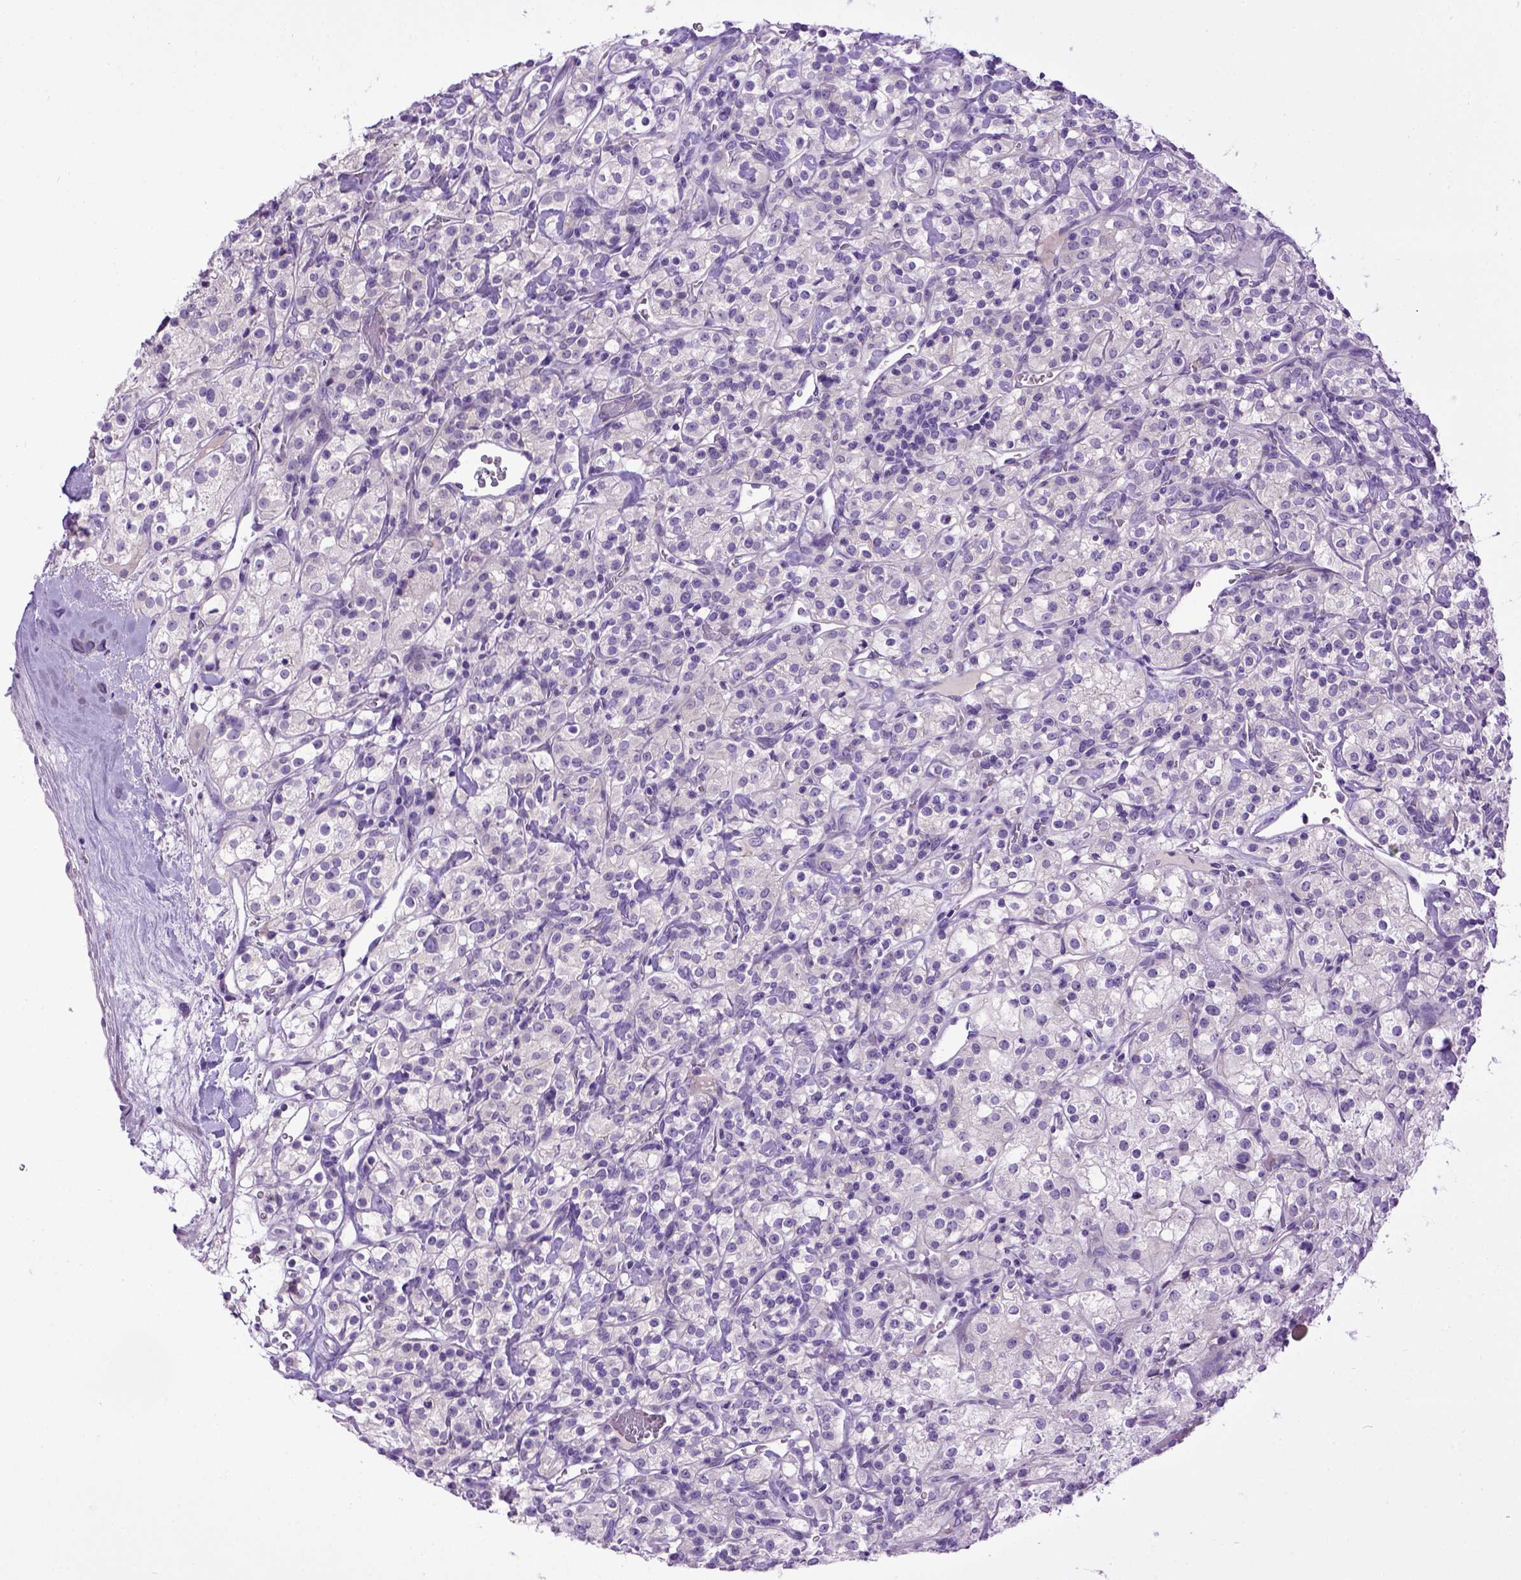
{"staining": {"intensity": "negative", "quantity": "none", "location": "none"}, "tissue": "renal cancer", "cell_type": "Tumor cells", "image_type": "cancer", "snomed": [{"axis": "morphology", "description": "Adenocarcinoma, NOS"}, {"axis": "topography", "description": "Kidney"}], "caption": "High magnification brightfield microscopy of renal cancer (adenocarcinoma) stained with DAB (3,3'-diaminobenzidine) (brown) and counterstained with hematoxylin (blue): tumor cells show no significant staining.", "gene": "CDH1", "patient": {"sex": "male", "age": 77}}